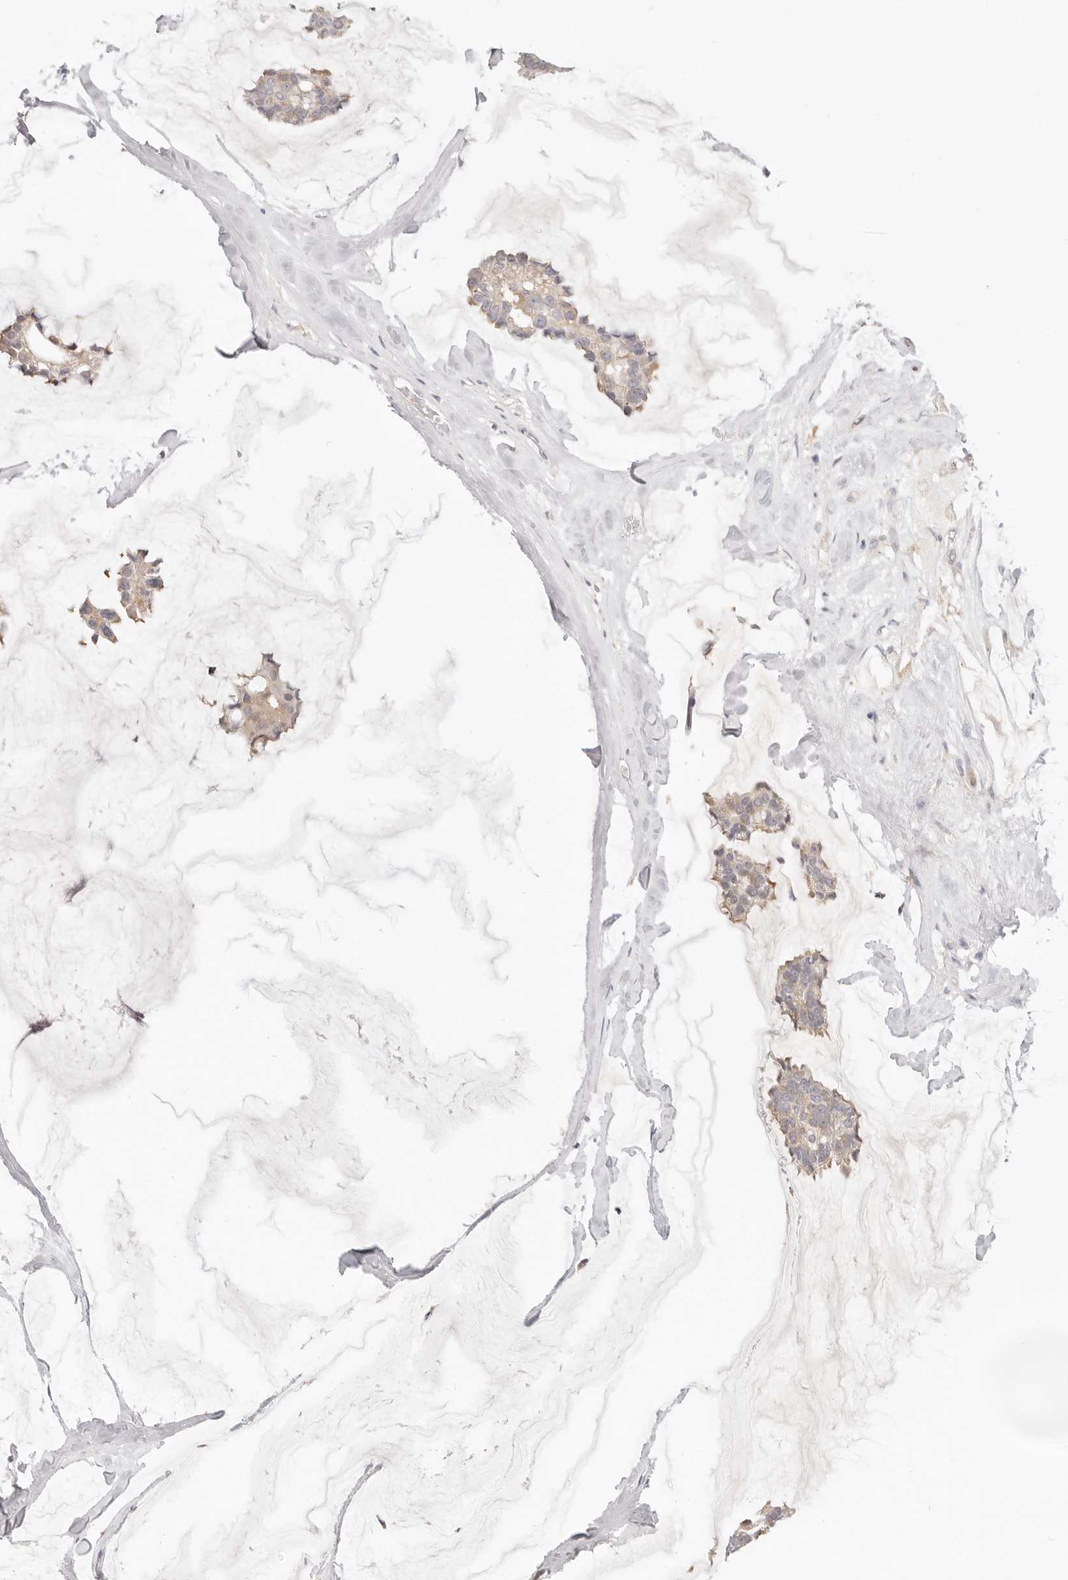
{"staining": {"intensity": "weak", "quantity": "25%-75%", "location": "cytoplasmic/membranous"}, "tissue": "breast cancer", "cell_type": "Tumor cells", "image_type": "cancer", "snomed": [{"axis": "morphology", "description": "Duct carcinoma"}, {"axis": "topography", "description": "Breast"}], "caption": "Immunohistochemistry (IHC) (DAB (3,3'-diaminobenzidine)) staining of human breast cancer (infiltrating ductal carcinoma) shows weak cytoplasmic/membranous protein expression in approximately 25%-75% of tumor cells. The staining was performed using DAB (3,3'-diaminobenzidine) to visualize the protein expression in brown, while the nuclei were stained in blue with hematoxylin (Magnification: 20x).", "gene": "DTNBP1", "patient": {"sex": "female", "age": 93}}